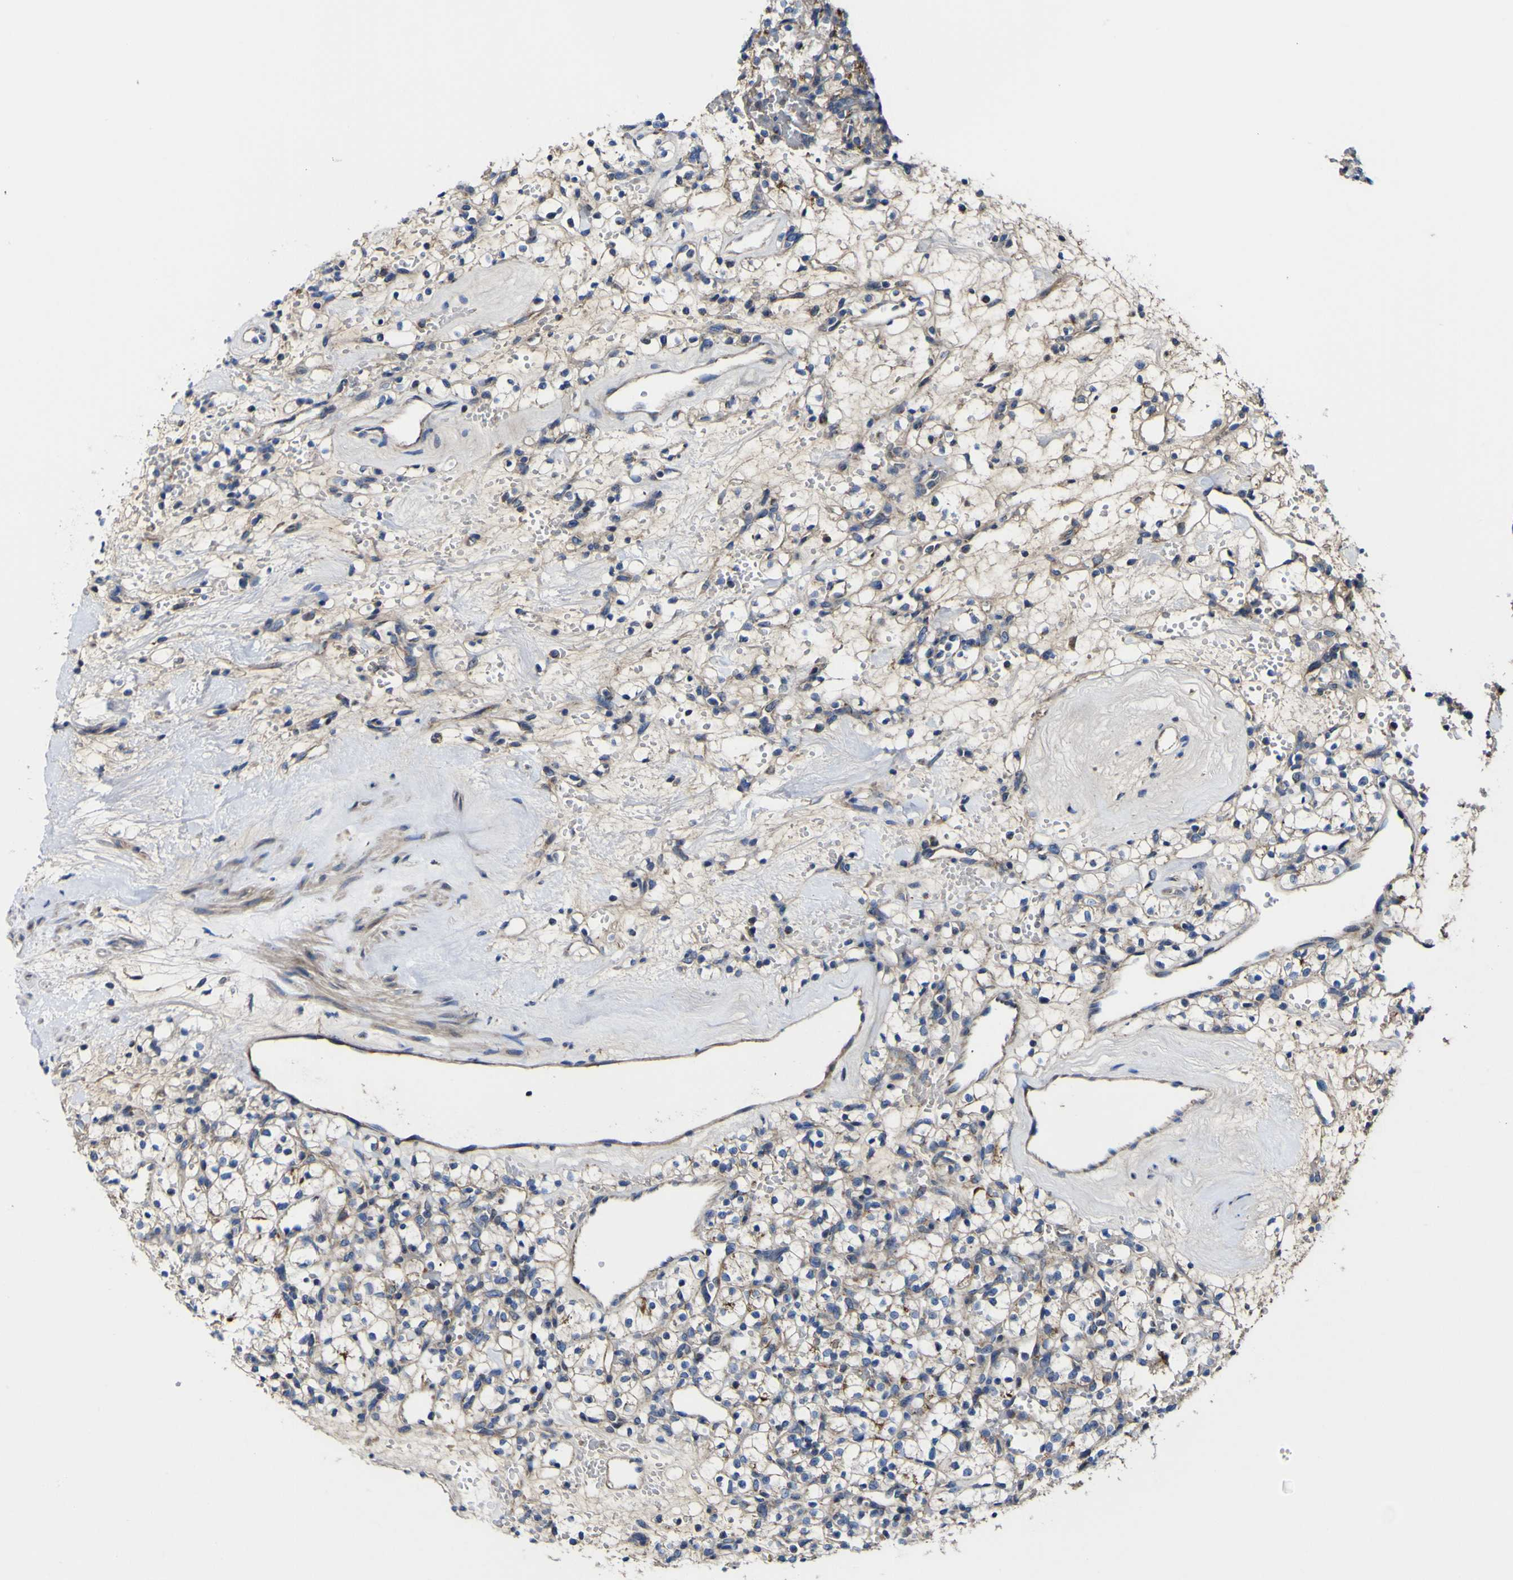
{"staining": {"intensity": "weak", "quantity": "25%-75%", "location": "cytoplasmic/membranous"}, "tissue": "renal cancer", "cell_type": "Tumor cells", "image_type": "cancer", "snomed": [{"axis": "morphology", "description": "Adenocarcinoma, NOS"}, {"axis": "topography", "description": "Kidney"}], "caption": "Immunohistochemical staining of renal cancer demonstrates low levels of weak cytoplasmic/membranous protein expression in approximately 25%-75% of tumor cells. Immunohistochemistry (ihc) stains the protein in brown and the nuclei are stained blue.", "gene": "CCDC90B", "patient": {"sex": "female", "age": 60}}